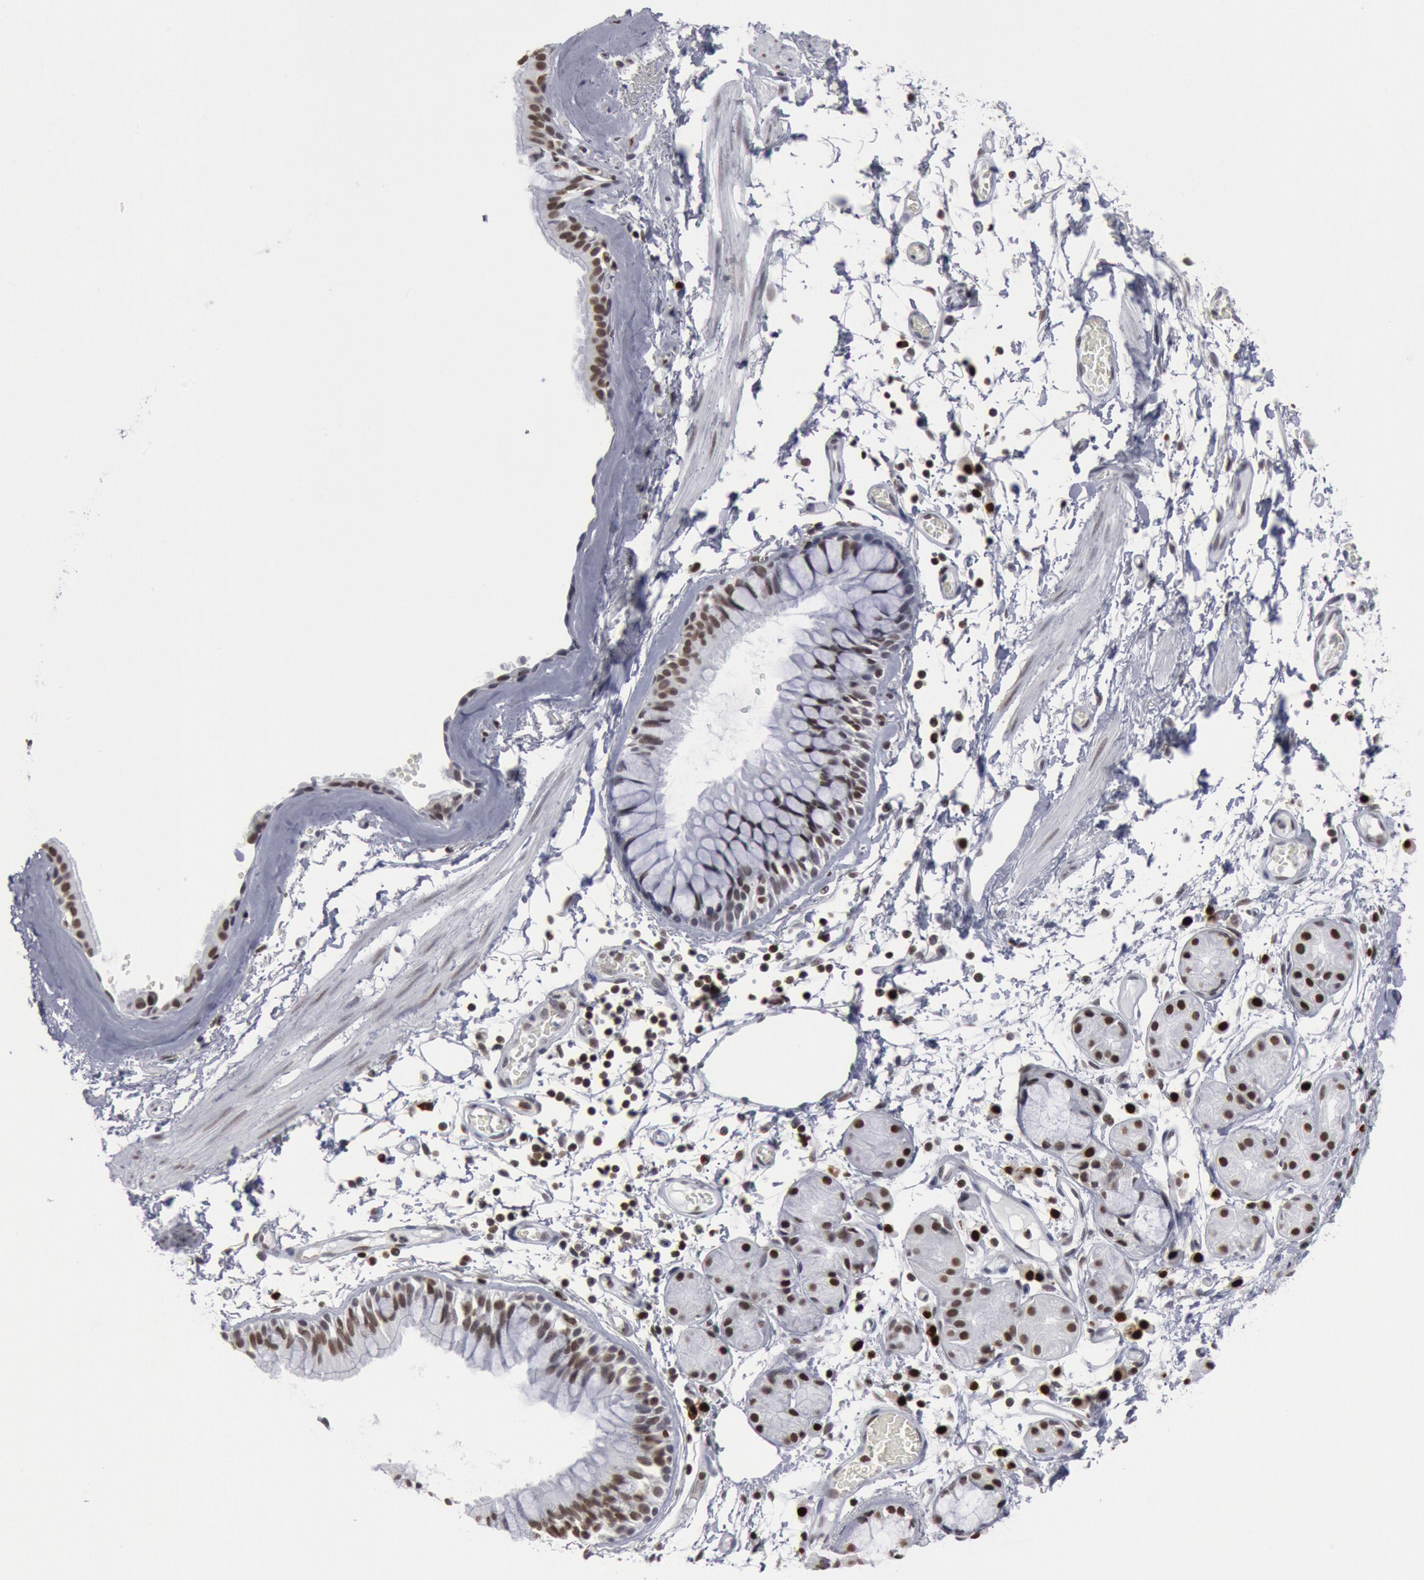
{"staining": {"intensity": "moderate", "quantity": ">75%", "location": "nuclear"}, "tissue": "bronchus", "cell_type": "Respiratory epithelial cells", "image_type": "normal", "snomed": [{"axis": "morphology", "description": "Normal tissue, NOS"}, {"axis": "topography", "description": "Bronchus"}, {"axis": "topography", "description": "Lung"}], "caption": "IHC (DAB (3,3'-diaminobenzidine)) staining of benign bronchus displays moderate nuclear protein positivity in about >75% of respiratory epithelial cells. The staining was performed using DAB (3,3'-diaminobenzidine), with brown indicating positive protein expression. Nuclei are stained blue with hematoxylin.", "gene": "SUB1", "patient": {"sex": "female", "age": 56}}